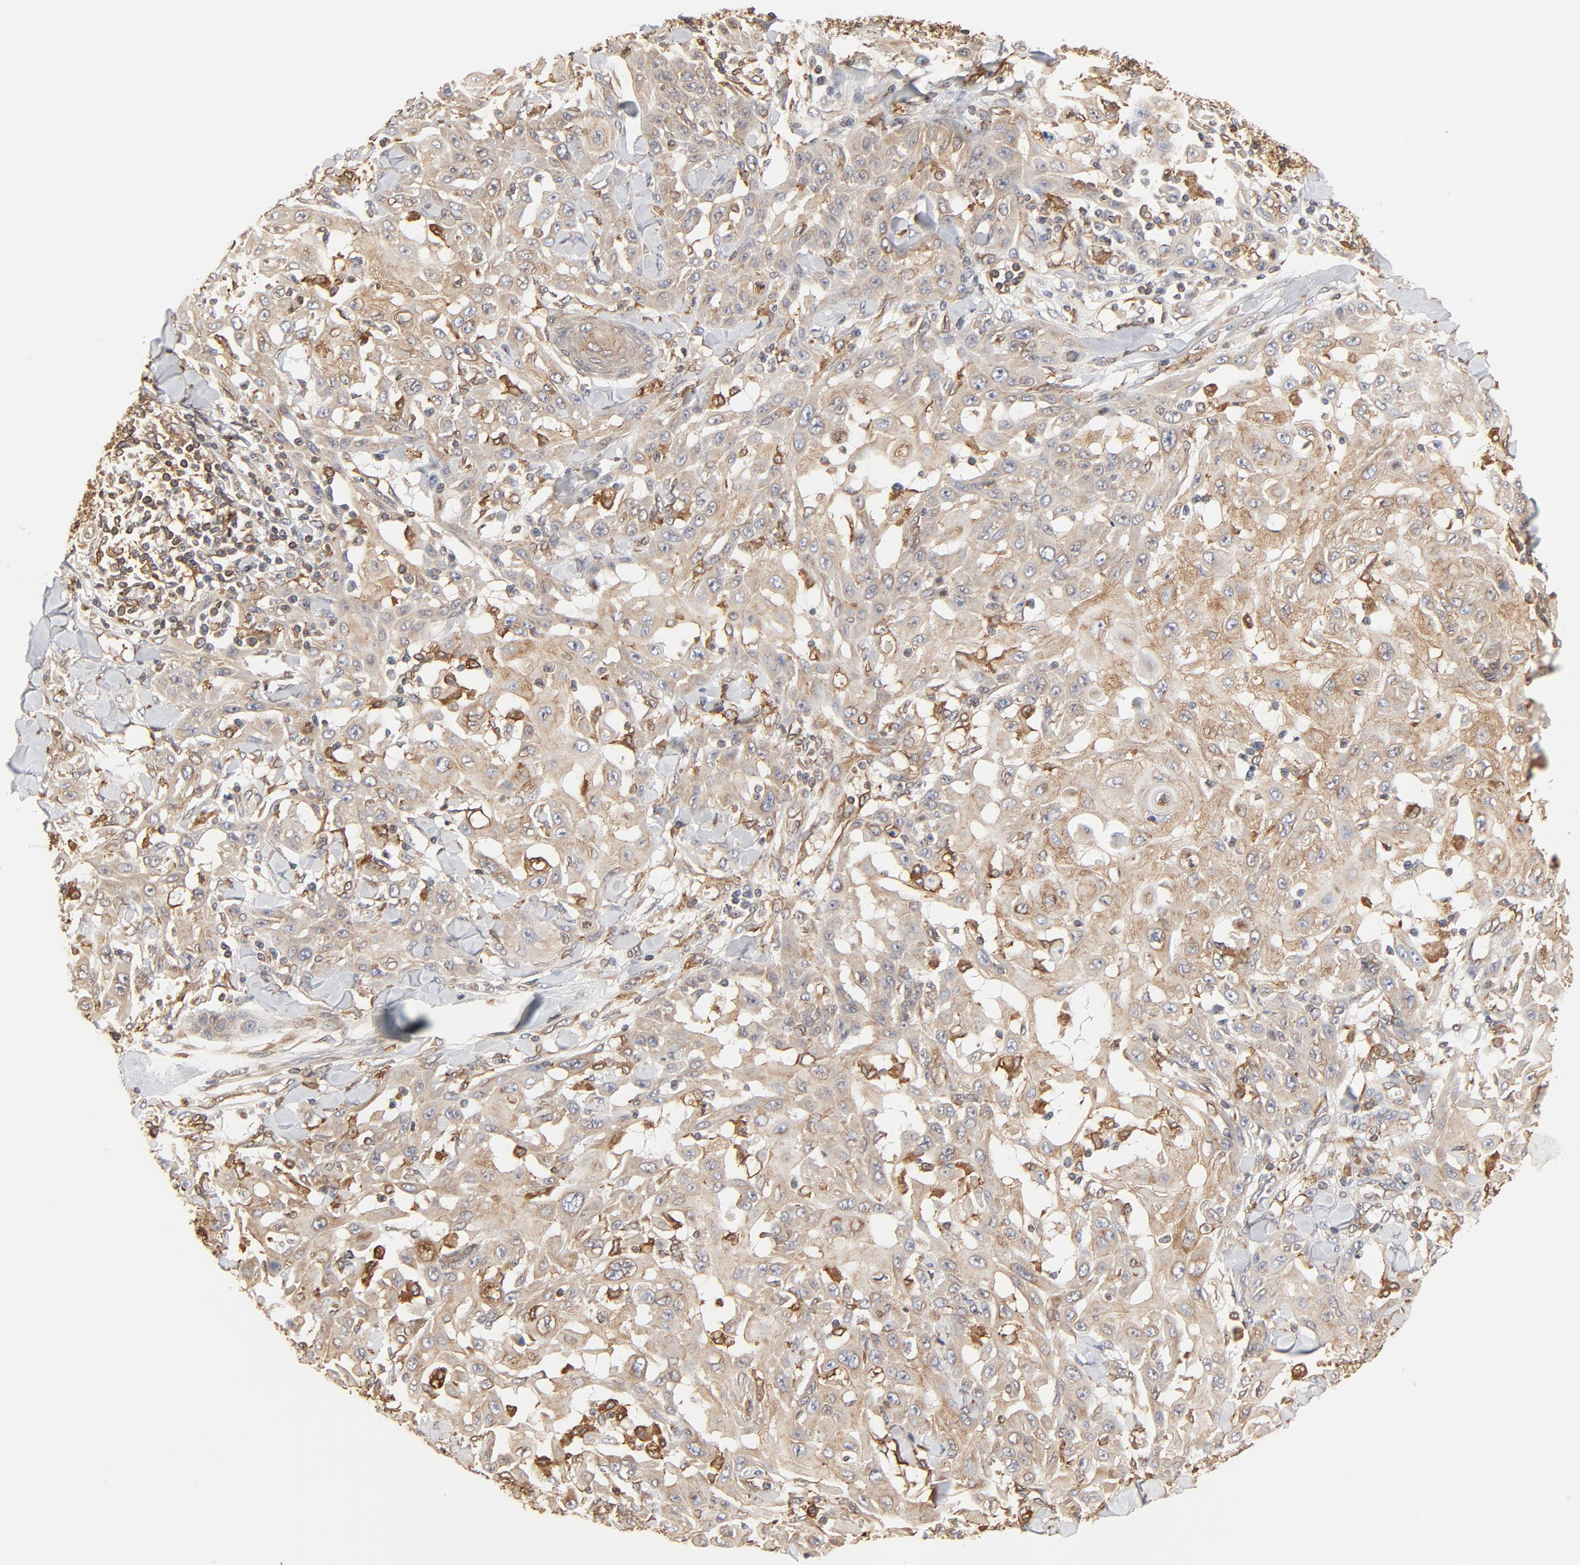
{"staining": {"intensity": "moderate", "quantity": ">75%", "location": "cytoplasmic/membranous"}, "tissue": "skin cancer", "cell_type": "Tumor cells", "image_type": "cancer", "snomed": [{"axis": "morphology", "description": "Squamous cell carcinoma, NOS"}, {"axis": "topography", "description": "Skin"}], "caption": "The micrograph exhibits immunohistochemical staining of skin cancer. There is moderate cytoplasmic/membranous expression is present in about >75% of tumor cells.", "gene": "BCAP31", "patient": {"sex": "male", "age": 24}}